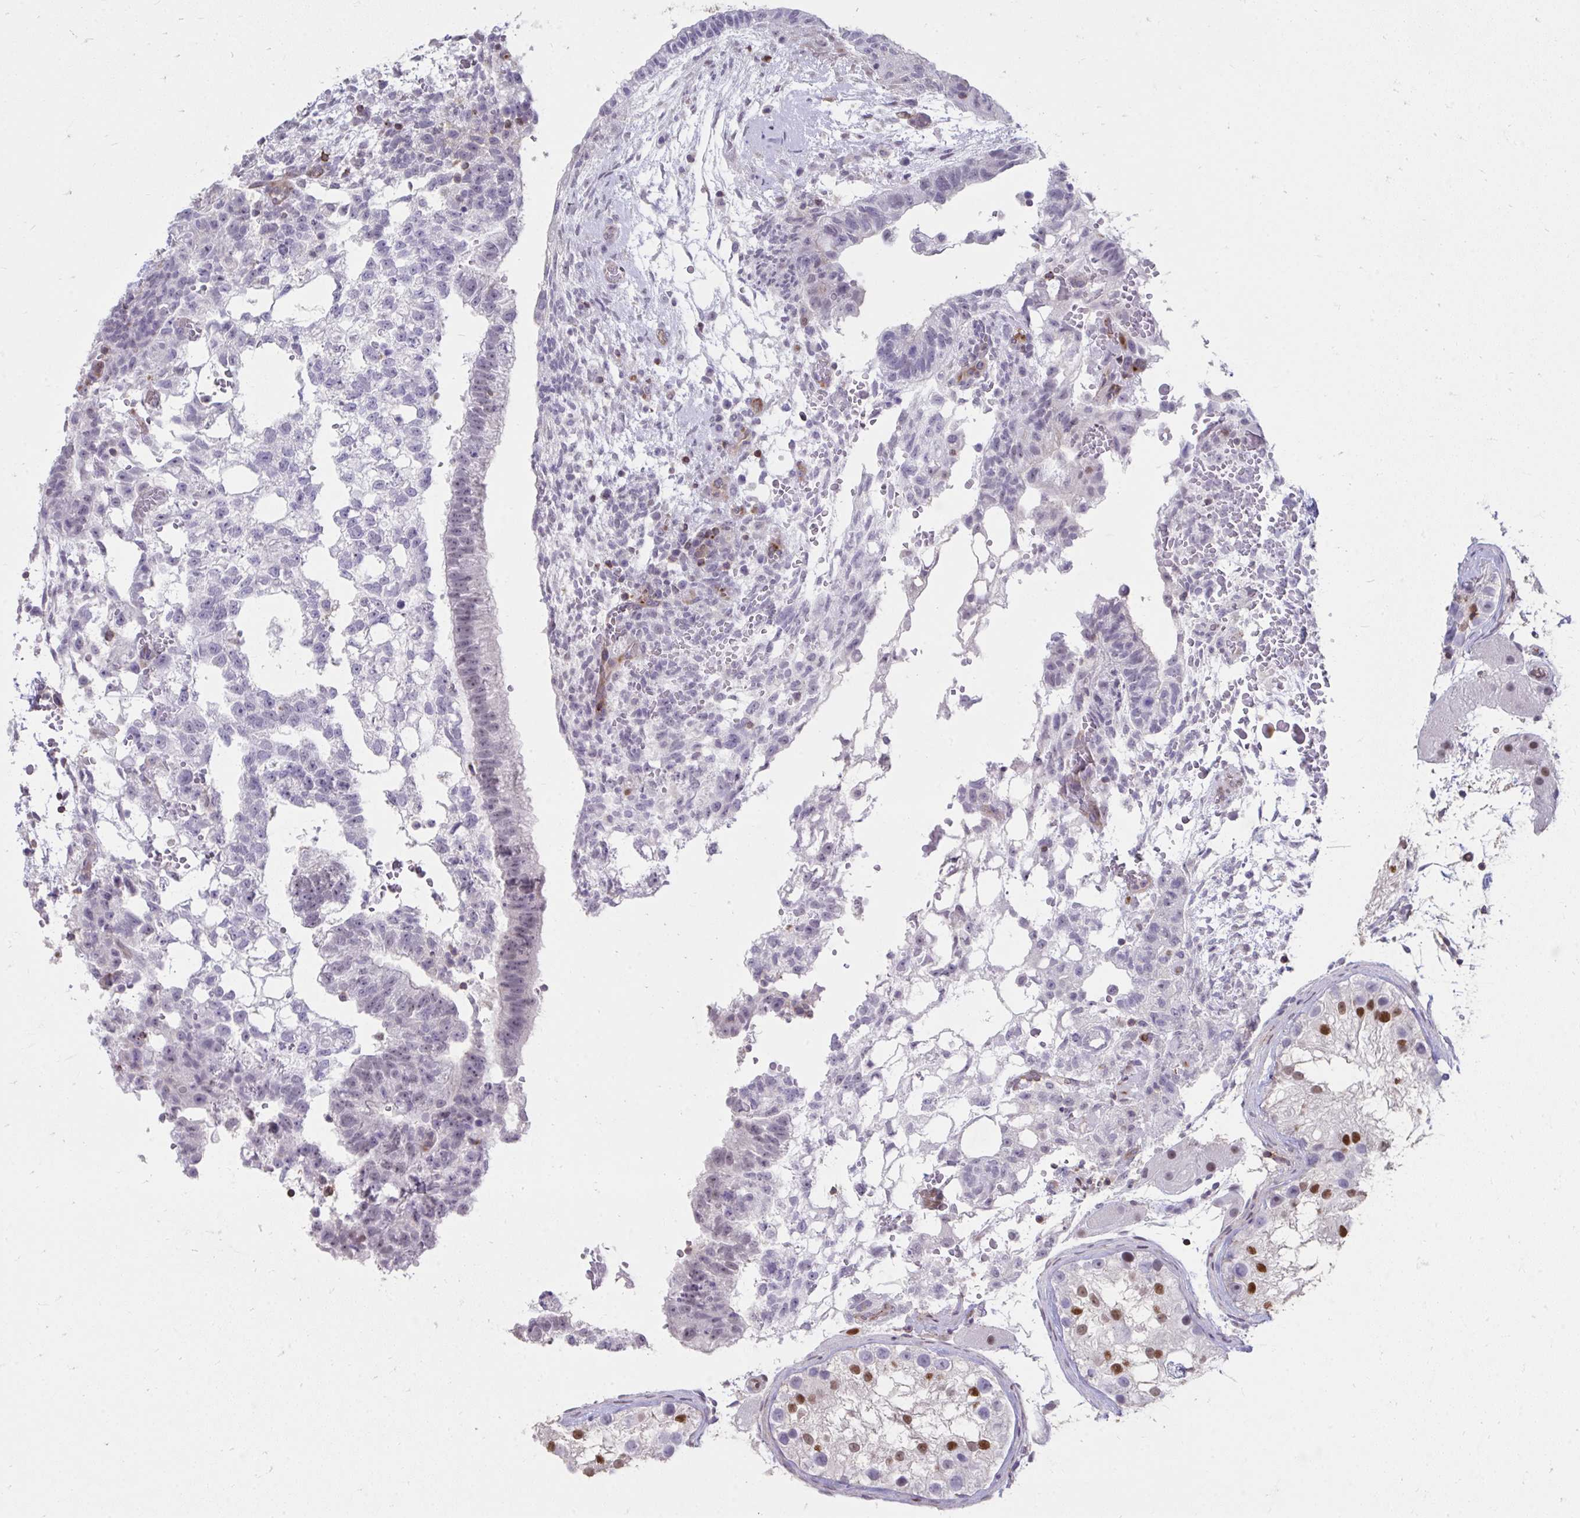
{"staining": {"intensity": "negative", "quantity": "none", "location": "none"}, "tissue": "testis cancer", "cell_type": "Tumor cells", "image_type": "cancer", "snomed": [{"axis": "morphology", "description": "Normal tissue, NOS"}, {"axis": "morphology", "description": "Carcinoma, Embryonal, NOS"}, {"axis": "topography", "description": "Testis"}], "caption": "An immunohistochemistry (IHC) image of testis cancer is shown. There is no staining in tumor cells of testis cancer. (Immunohistochemistry, brightfield microscopy, high magnification).", "gene": "FOXN3", "patient": {"sex": "male", "age": 32}}